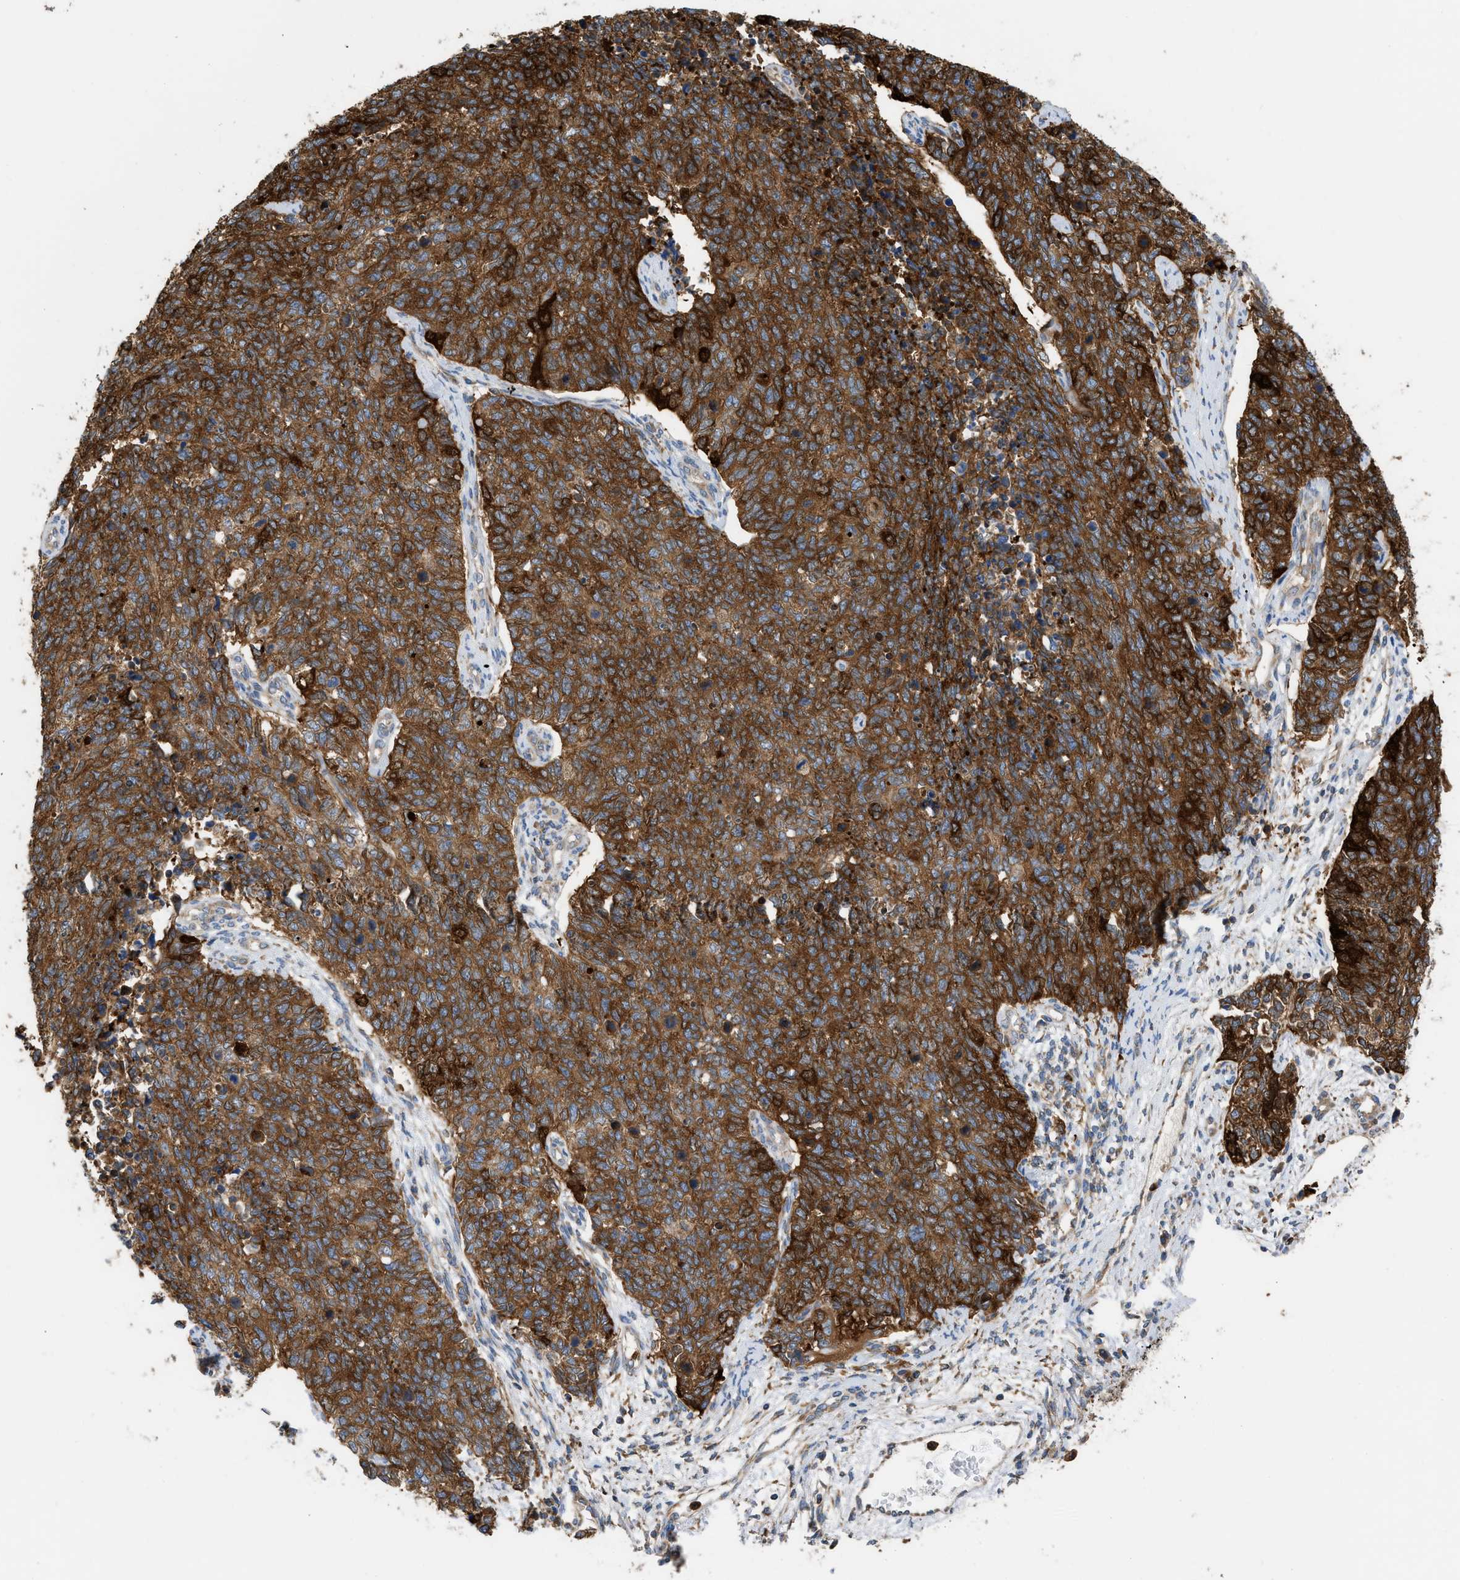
{"staining": {"intensity": "strong", "quantity": ">75%", "location": "cytoplasmic/membranous"}, "tissue": "cervical cancer", "cell_type": "Tumor cells", "image_type": "cancer", "snomed": [{"axis": "morphology", "description": "Squamous cell carcinoma, NOS"}, {"axis": "topography", "description": "Cervix"}], "caption": "Protein expression analysis of human cervical cancer (squamous cell carcinoma) reveals strong cytoplasmic/membranous expression in about >75% of tumor cells. The staining was performed using DAB, with brown indicating positive protein expression. Nuclei are stained blue with hematoxylin.", "gene": "GPAT4", "patient": {"sex": "female", "age": 63}}